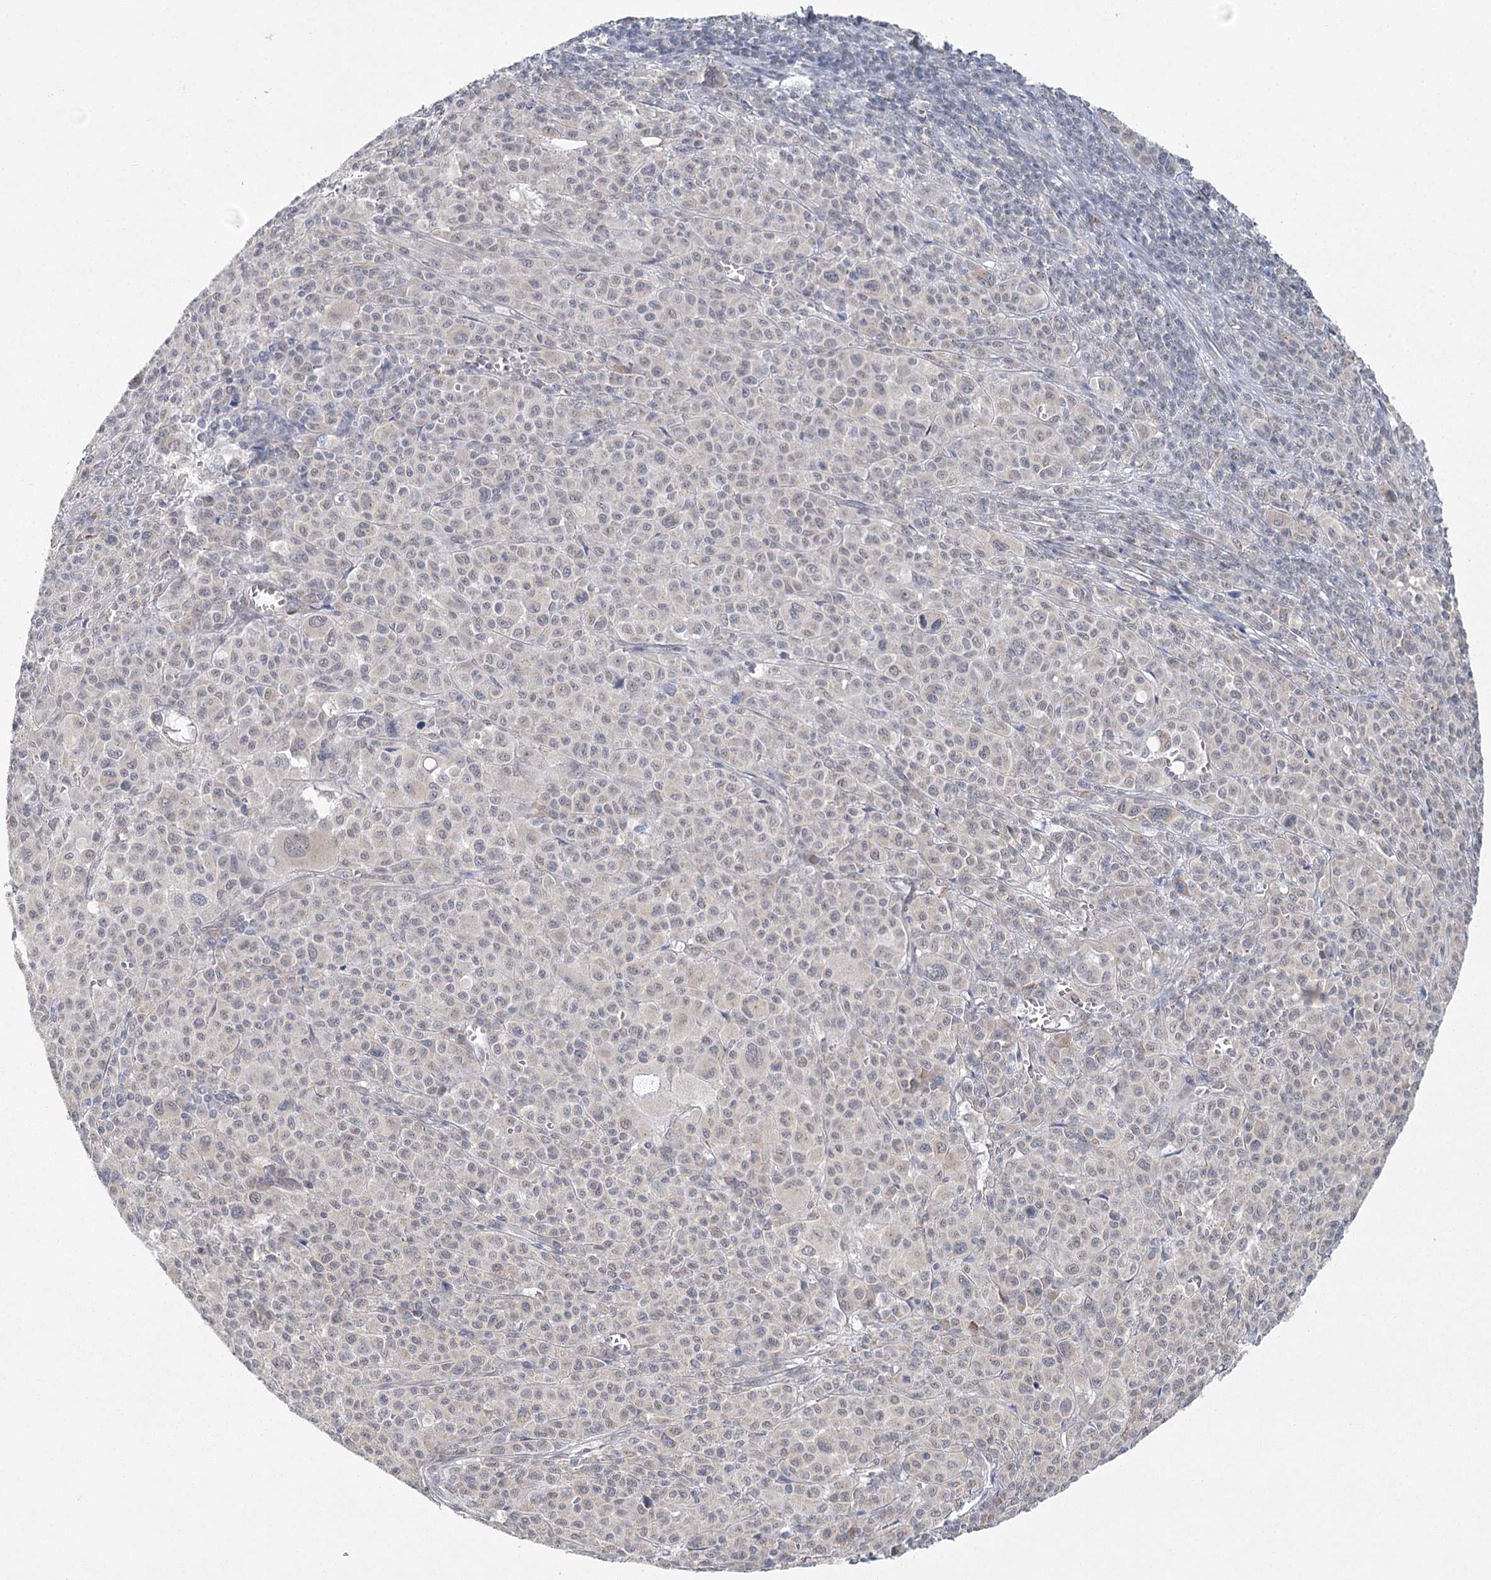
{"staining": {"intensity": "negative", "quantity": "none", "location": "none"}, "tissue": "melanoma", "cell_type": "Tumor cells", "image_type": "cancer", "snomed": [{"axis": "morphology", "description": "Malignant melanoma, Metastatic site"}, {"axis": "topography", "description": "Skin"}], "caption": "A high-resolution micrograph shows immunohistochemistry (IHC) staining of melanoma, which demonstrates no significant staining in tumor cells.", "gene": "MED28", "patient": {"sex": "female", "age": 74}}